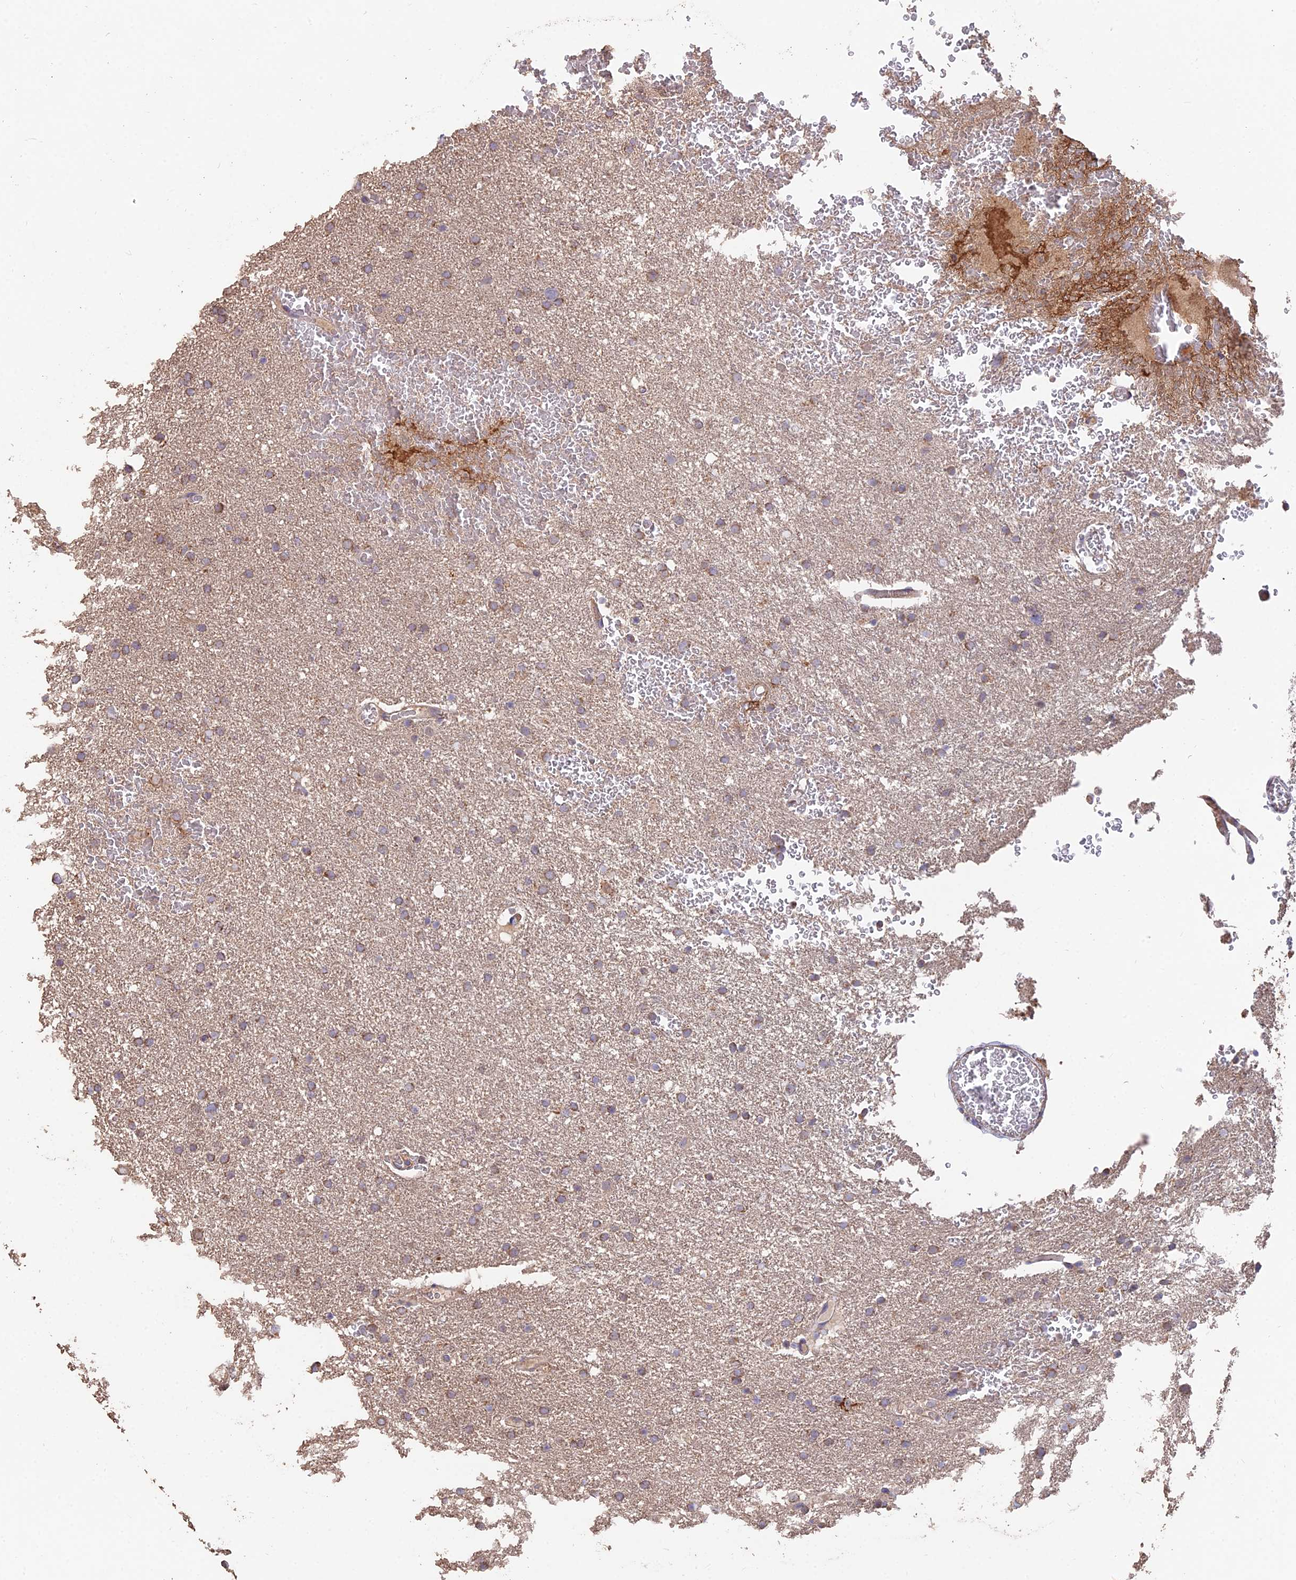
{"staining": {"intensity": "moderate", "quantity": "<25%", "location": "cytoplasmic/membranous"}, "tissue": "glioma", "cell_type": "Tumor cells", "image_type": "cancer", "snomed": [{"axis": "morphology", "description": "Glioma, malignant, High grade"}, {"axis": "topography", "description": "Cerebral cortex"}], "caption": "A brown stain labels moderate cytoplasmic/membranous positivity of a protein in human high-grade glioma (malignant) tumor cells. Immunohistochemistry stains the protein in brown and the nuclei are stained blue.", "gene": "IFT22", "patient": {"sex": "female", "age": 36}}